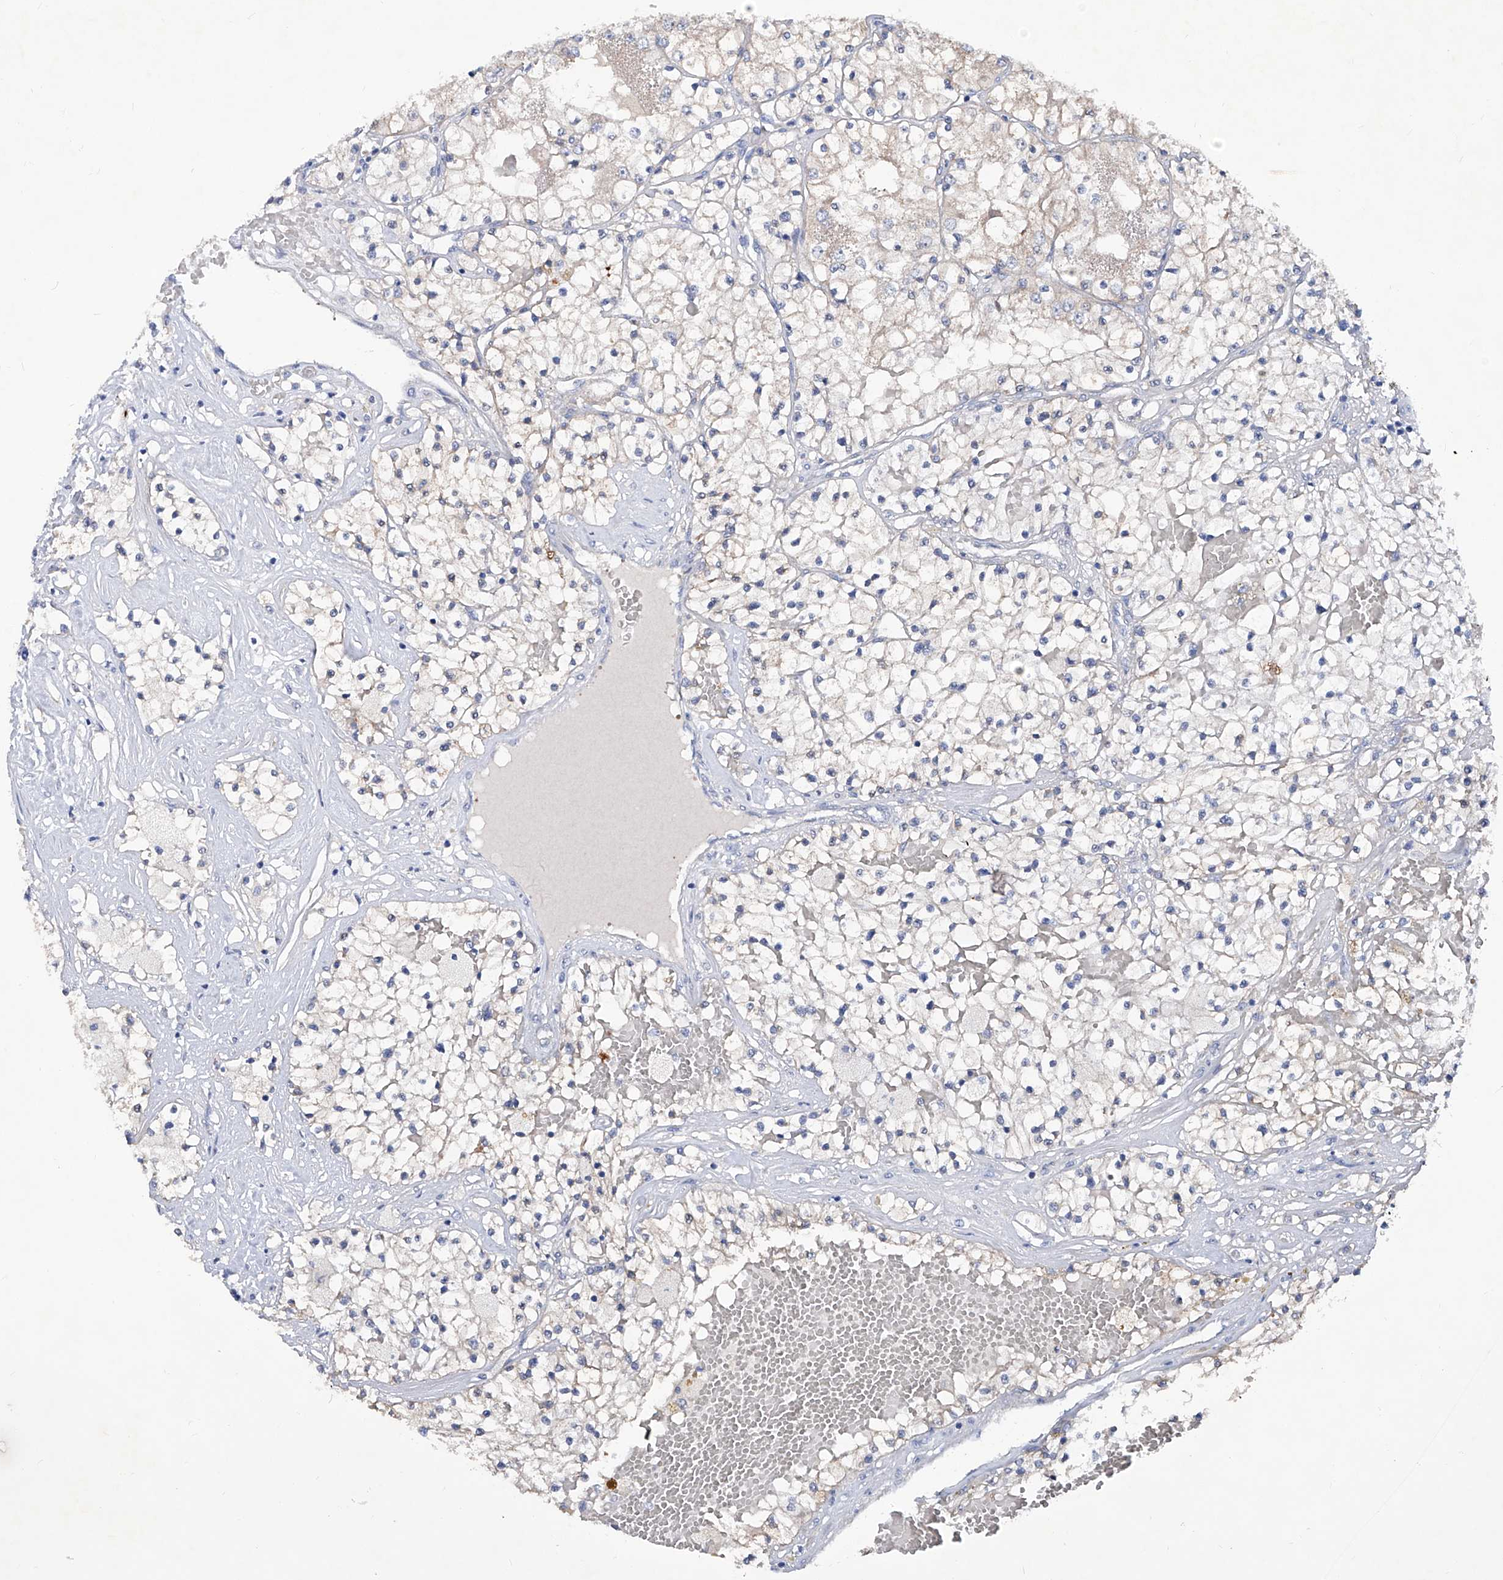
{"staining": {"intensity": "weak", "quantity": "<25%", "location": "cytoplasmic/membranous"}, "tissue": "renal cancer", "cell_type": "Tumor cells", "image_type": "cancer", "snomed": [{"axis": "morphology", "description": "Normal tissue, NOS"}, {"axis": "morphology", "description": "Adenocarcinoma, NOS"}, {"axis": "topography", "description": "Kidney"}], "caption": "This is an immunohistochemistry histopathology image of renal cancer. There is no staining in tumor cells.", "gene": "KLHL17", "patient": {"sex": "male", "age": 68}}